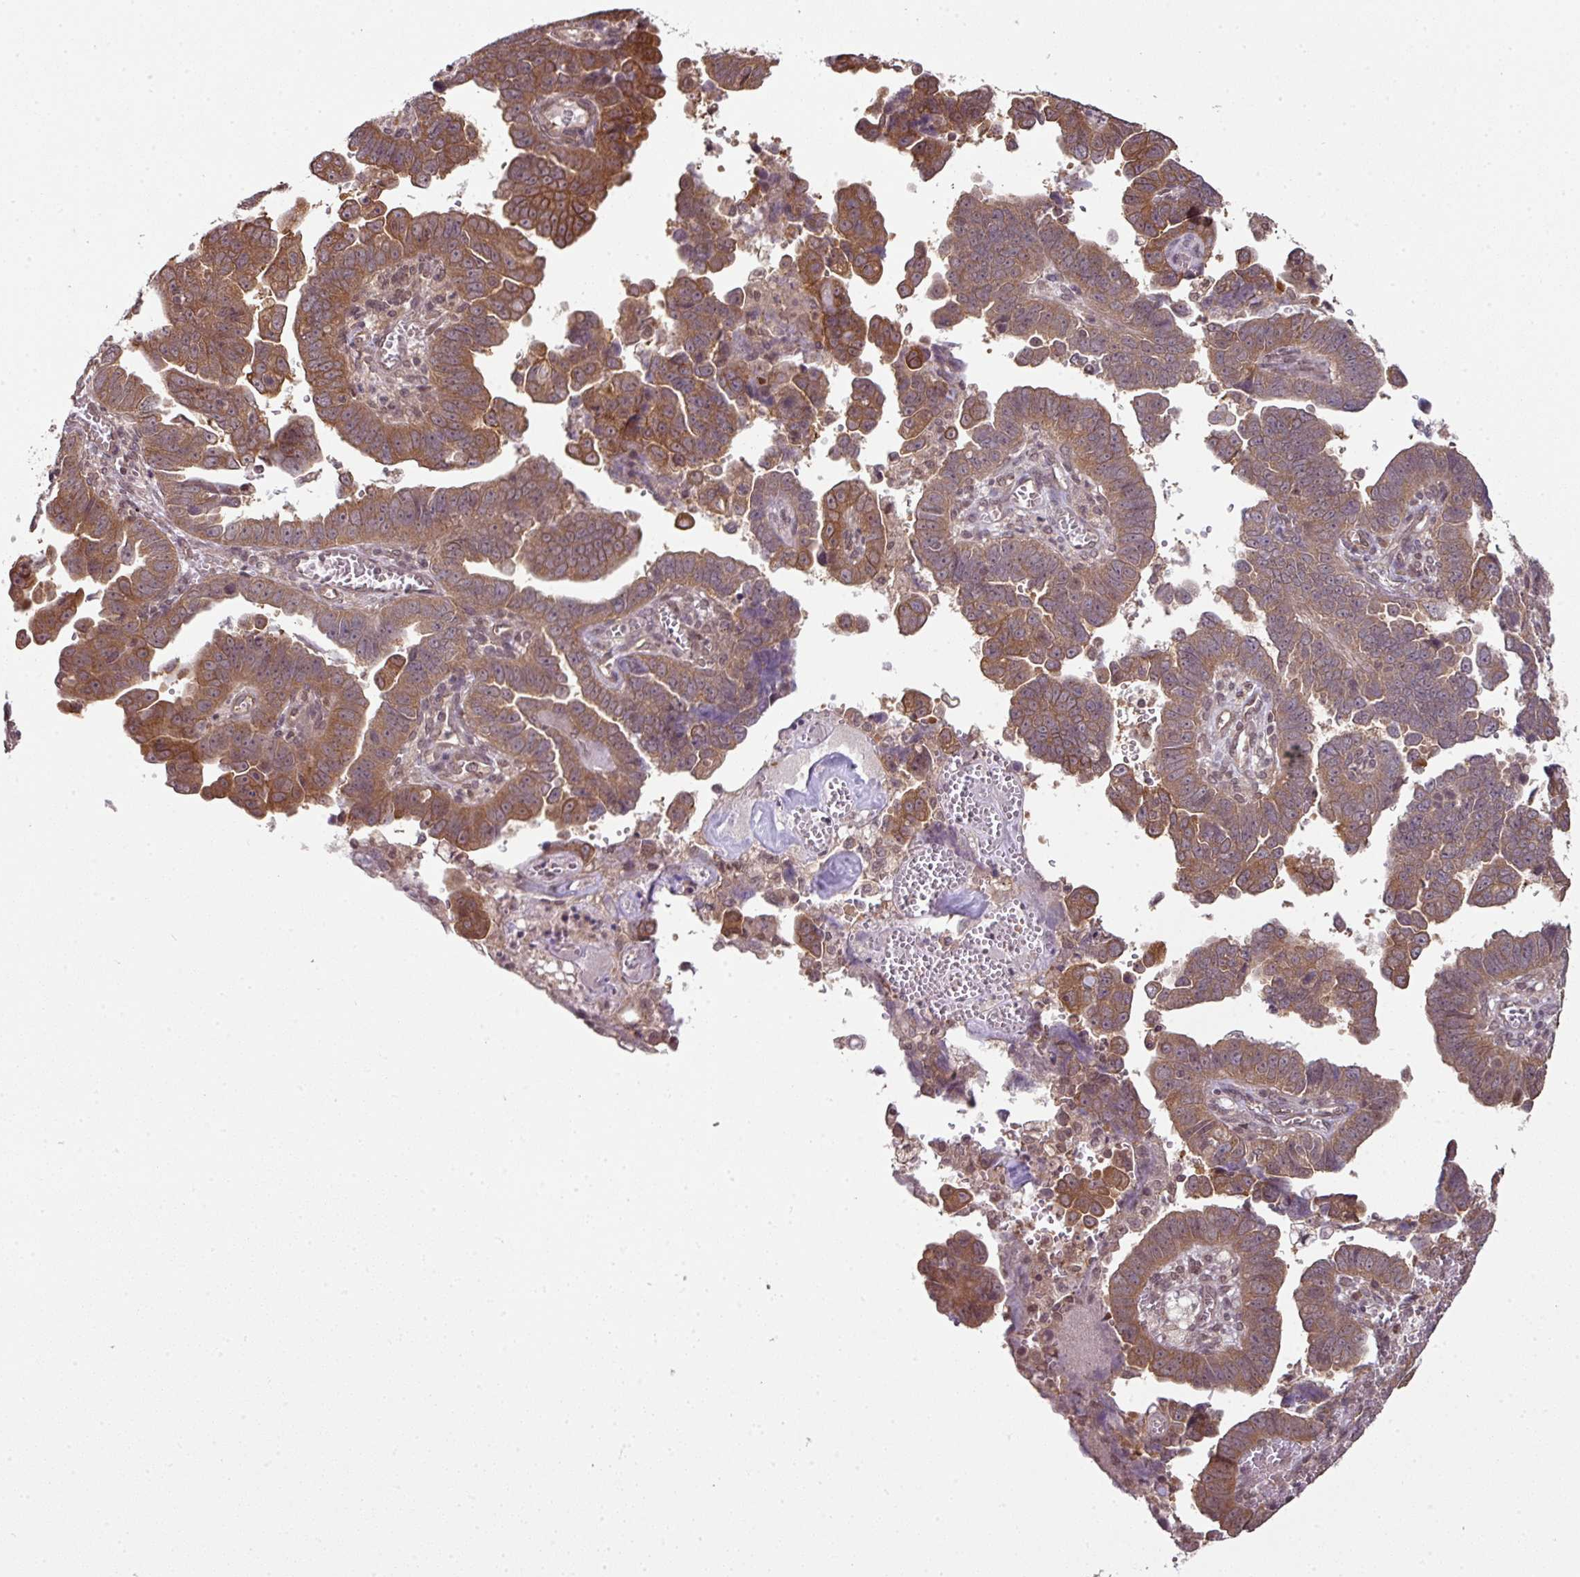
{"staining": {"intensity": "moderate", "quantity": ">75%", "location": "cytoplasmic/membranous"}, "tissue": "endometrial cancer", "cell_type": "Tumor cells", "image_type": "cancer", "snomed": [{"axis": "morphology", "description": "Adenocarcinoma, NOS"}, {"axis": "topography", "description": "Endometrium"}], "caption": "Protein staining exhibits moderate cytoplasmic/membranous staining in about >75% of tumor cells in endometrial cancer.", "gene": "ANKRD18A", "patient": {"sex": "female", "age": 75}}